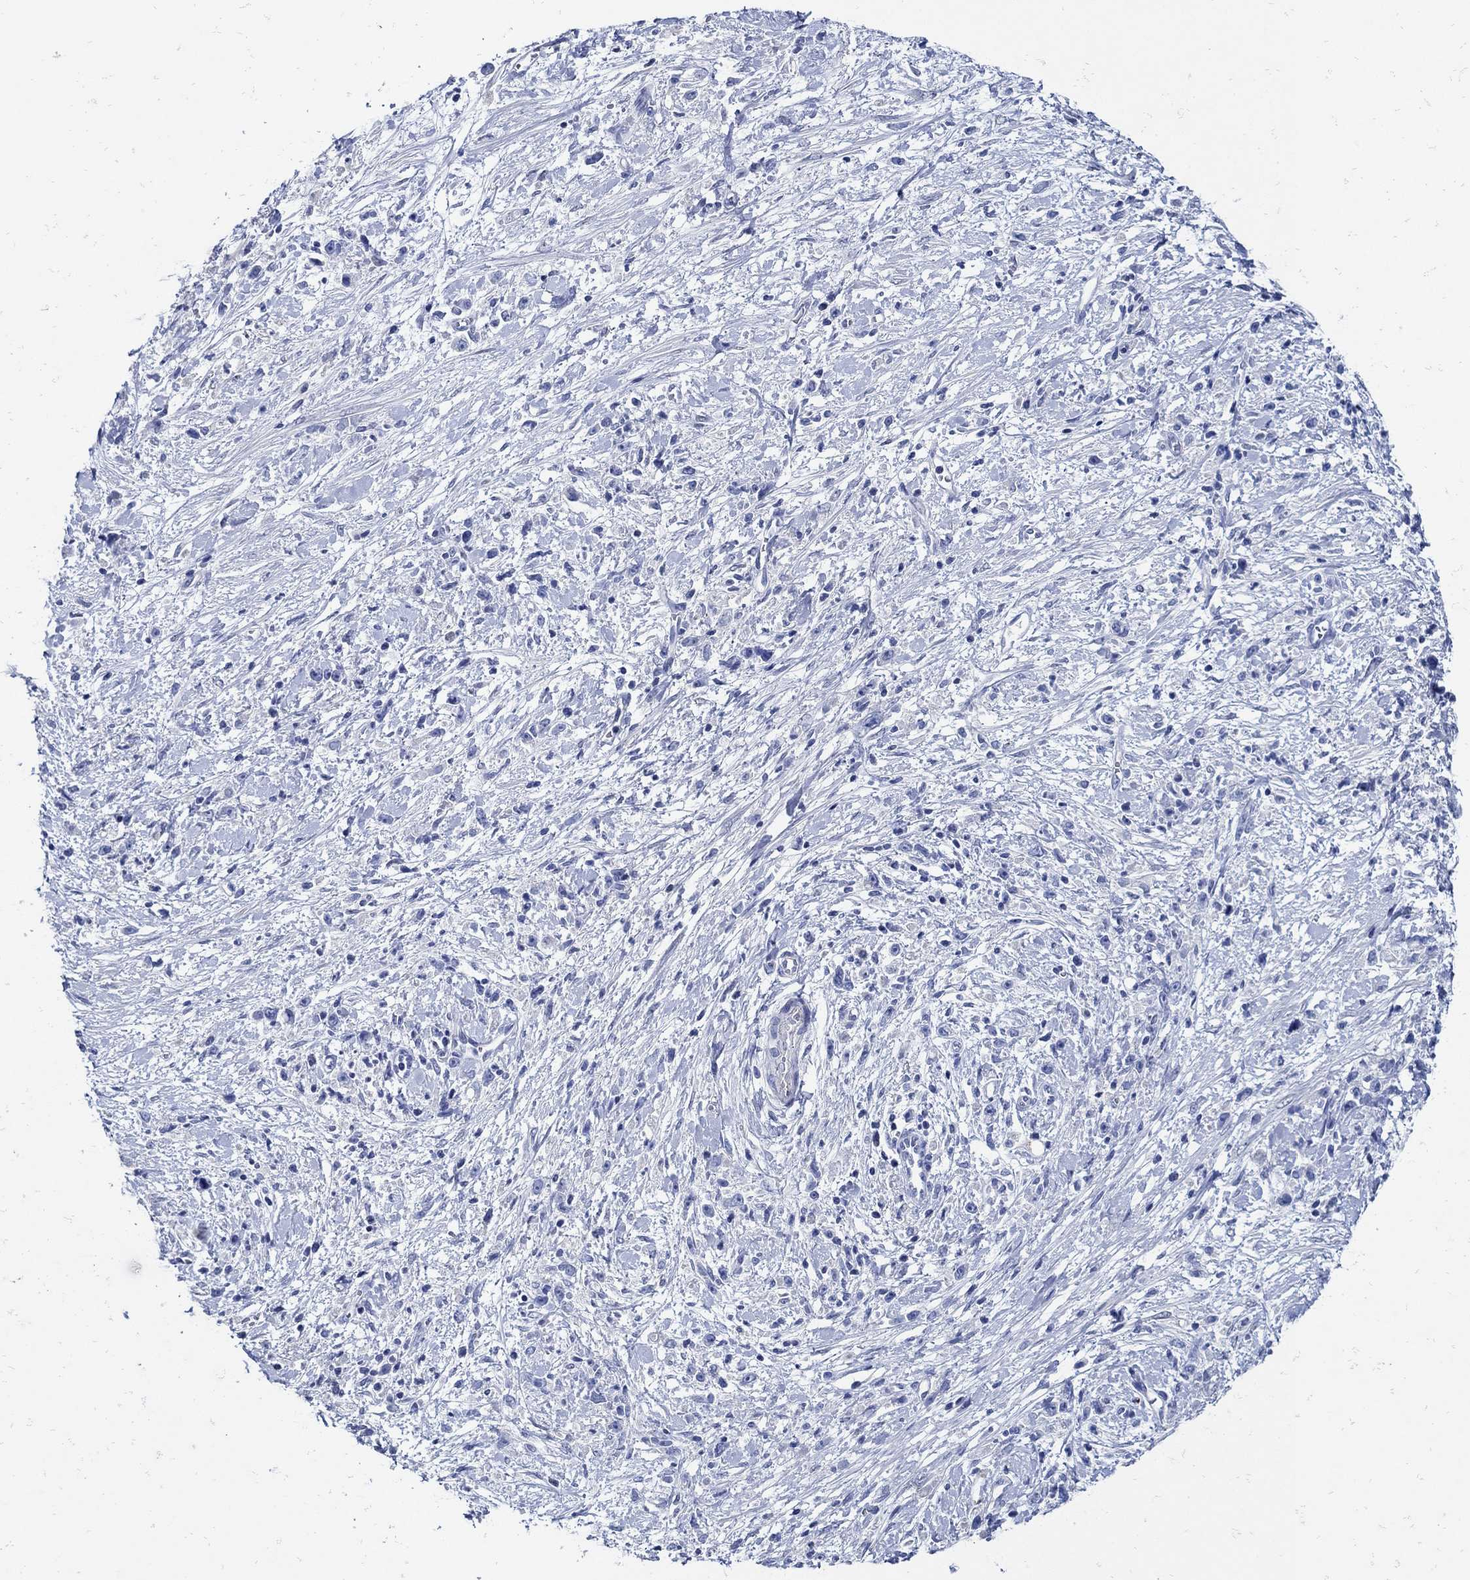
{"staining": {"intensity": "negative", "quantity": "none", "location": "none"}, "tissue": "stomach cancer", "cell_type": "Tumor cells", "image_type": "cancer", "snomed": [{"axis": "morphology", "description": "Adenocarcinoma, NOS"}, {"axis": "topography", "description": "Stomach"}], "caption": "Immunohistochemical staining of human adenocarcinoma (stomach) shows no significant staining in tumor cells. (DAB IHC, high magnification).", "gene": "NOS1", "patient": {"sex": "female", "age": 59}}